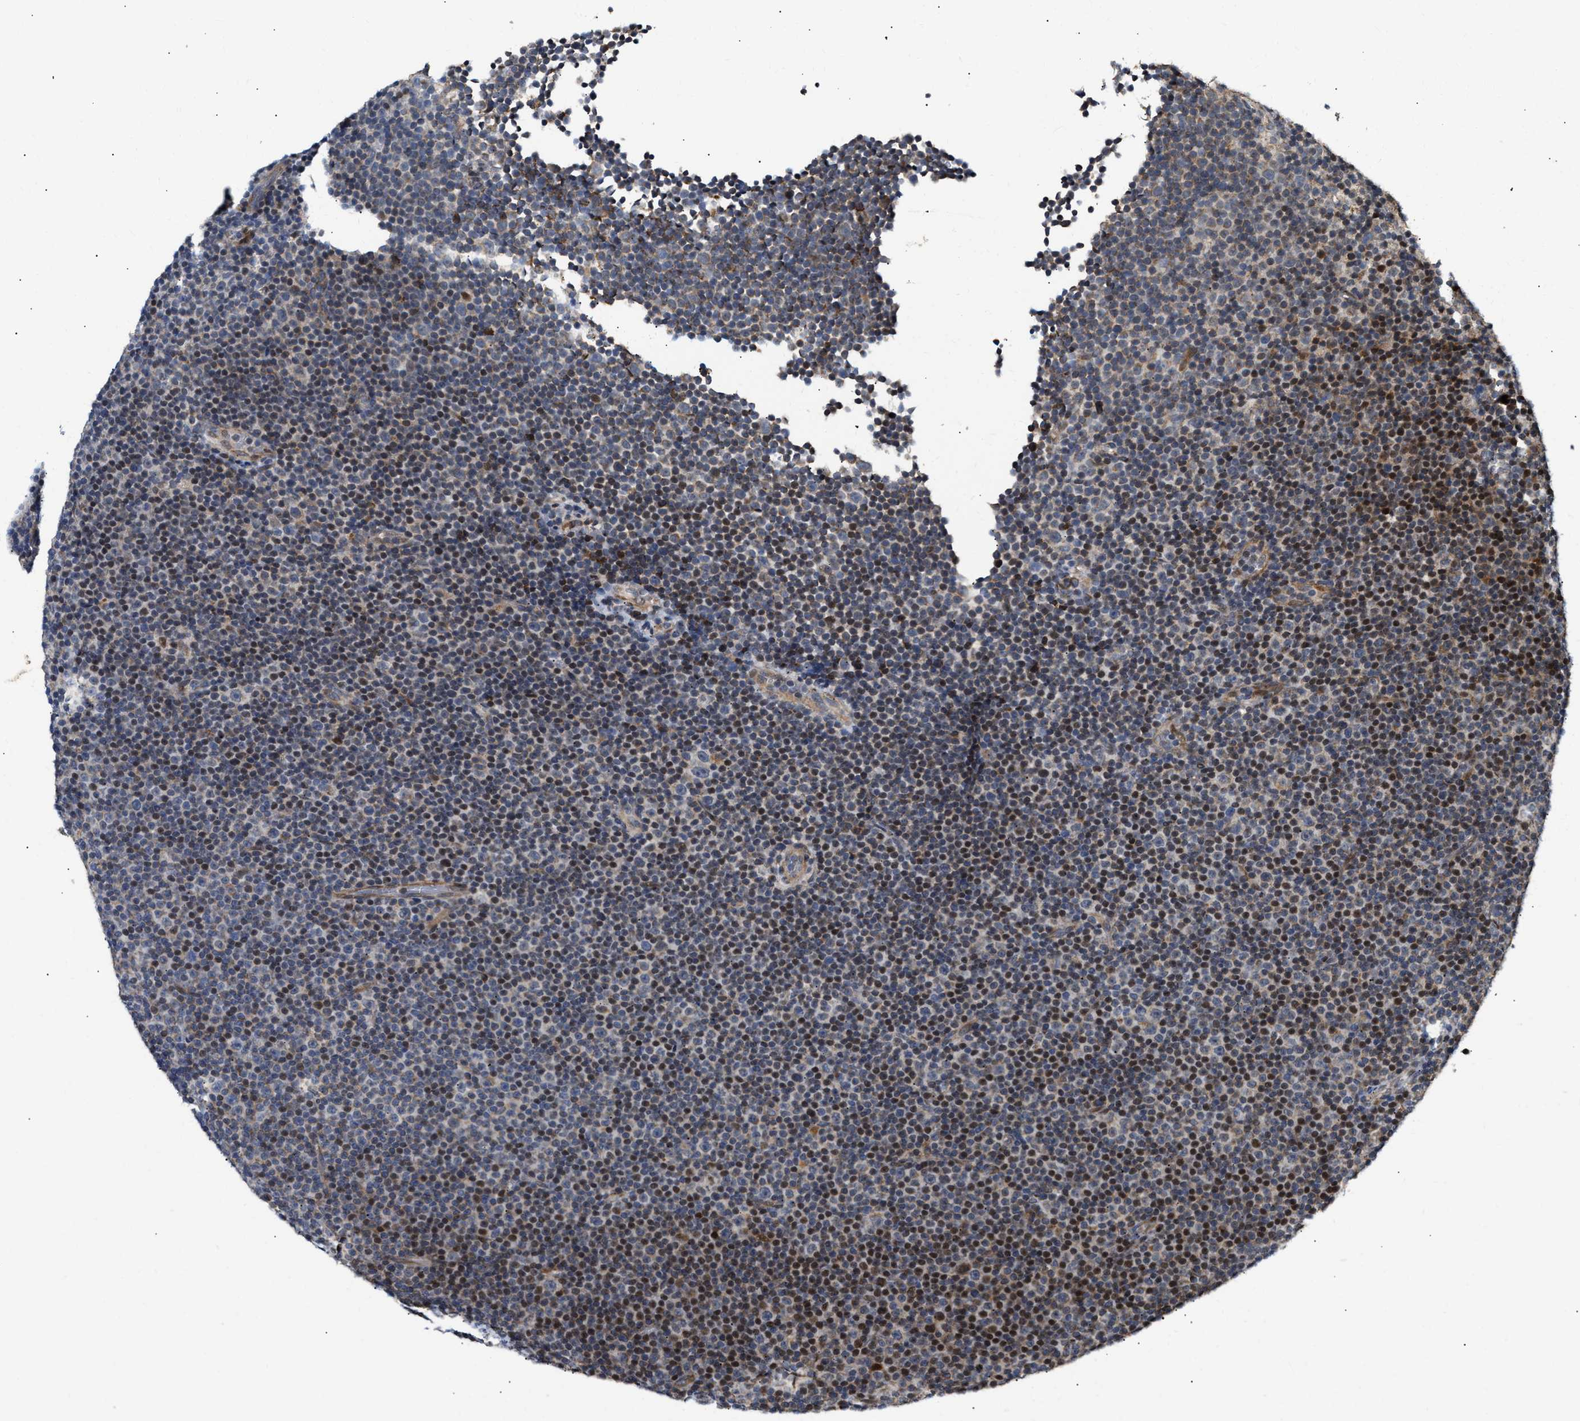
{"staining": {"intensity": "weak", "quantity": "<25%", "location": "cytoplasmic/membranous"}, "tissue": "lymphoma", "cell_type": "Tumor cells", "image_type": "cancer", "snomed": [{"axis": "morphology", "description": "Malignant lymphoma, non-Hodgkin's type, Low grade"}, {"axis": "topography", "description": "Lymph node"}], "caption": "Micrograph shows no protein expression in tumor cells of low-grade malignant lymphoma, non-Hodgkin's type tissue. (DAB (3,3'-diaminobenzidine) IHC with hematoxylin counter stain).", "gene": "DEPTOR", "patient": {"sex": "female", "age": 67}}